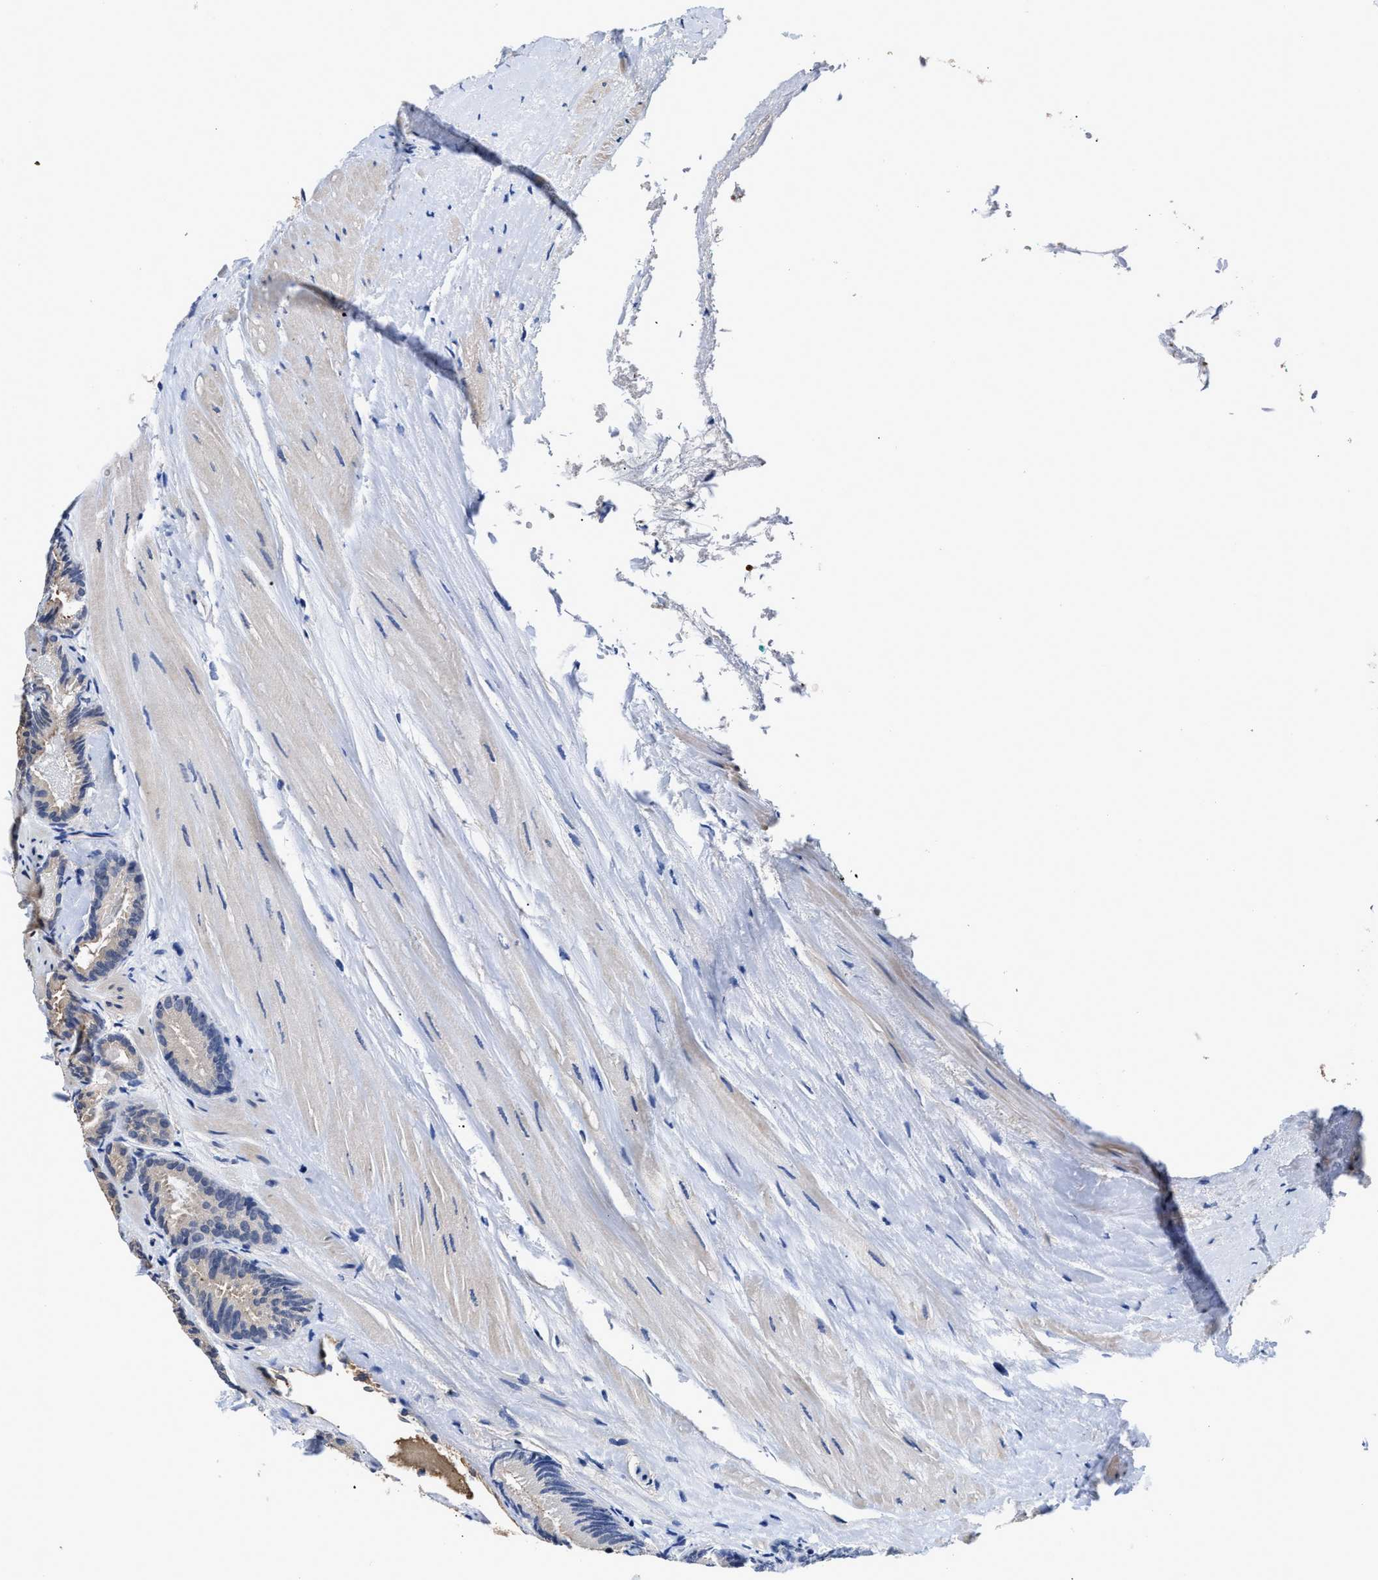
{"staining": {"intensity": "weak", "quantity": "25%-75%", "location": "cytoplasmic/membranous"}, "tissue": "prostate cancer", "cell_type": "Tumor cells", "image_type": "cancer", "snomed": [{"axis": "morphology", "description": "Adenocarcinoma, Low grade"}, {"axis": "topography", "description": "Prostate"}], "caption": "Brown immunohistochemical staining in human prostate cancer (adenocarcinoma (low-grade)) shows weak cytoplasmic/membranous expression in approximately 25%-75% of tumor cells. The staining was performed using DAB (3,3'-diaminobenzidine) to visualize the protein expression in brown, while the nuclei were stained in blue with hematoxylin (Magnification: 20x).", "gene": "SCAI", "patient": {"sex": "male", "age": 51}}